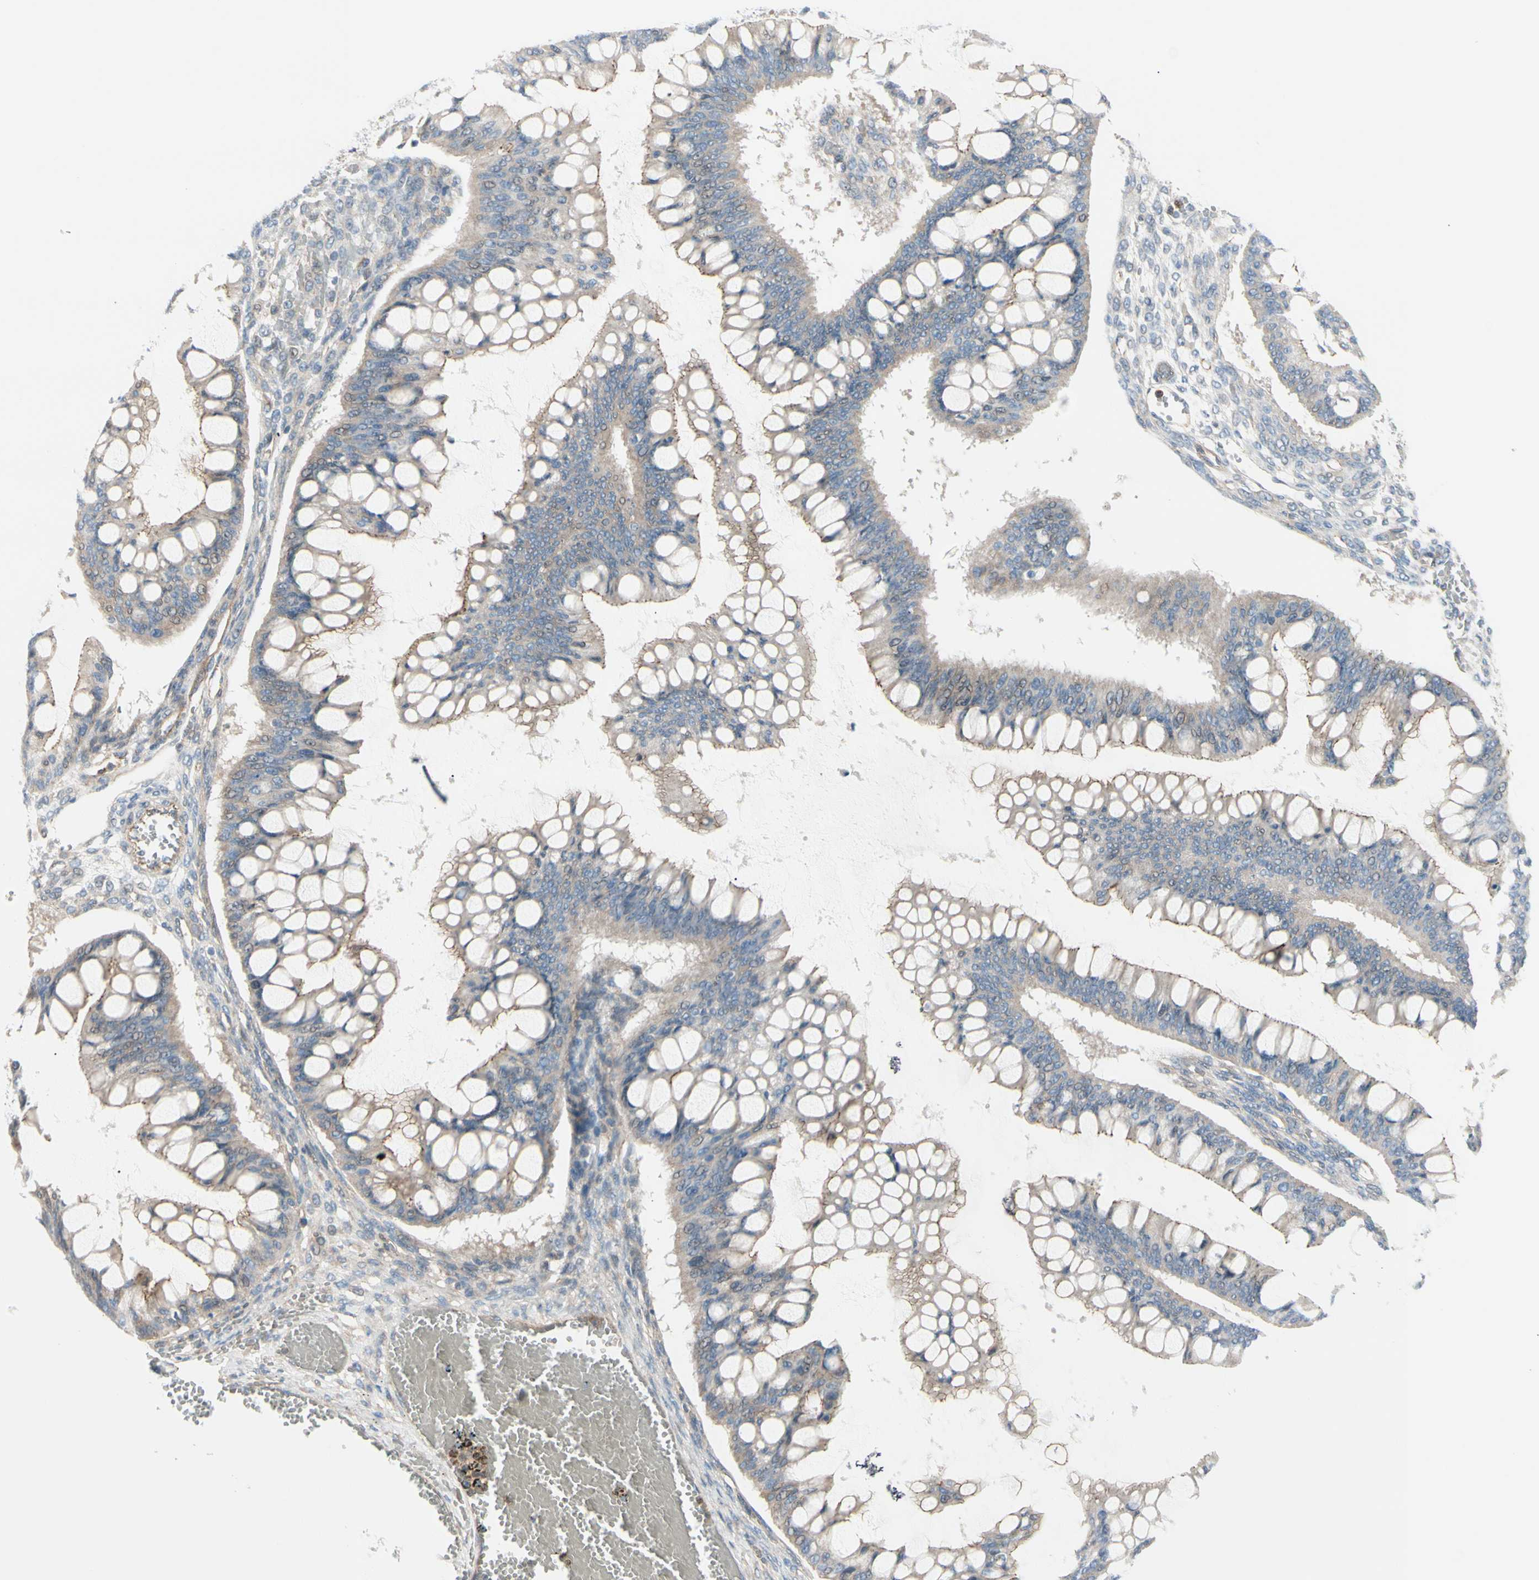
{"staining": {"intensity": "weak", "quantity": ">75%", "location": "cytoplasmic/membranous"}, "tissue": "ovarian cancer", "cell_type": "Tumor cells", "image_type": "cancer", "snomed": [{"axis": "morphology", "description": "Cystadenocarcinoma, mucinous, NOS"}, {"axis": "topography", "description": "Ovary"}], "caption": "Protein expression analysis of human ovarian cancer (mucinous cystadenocarcinoma) reveals weak cytoplasmic/membranous staining in approximately >75% of tumor cells.", "gene": "TJP1", "patient": {"sex": "female", "age": 73}}